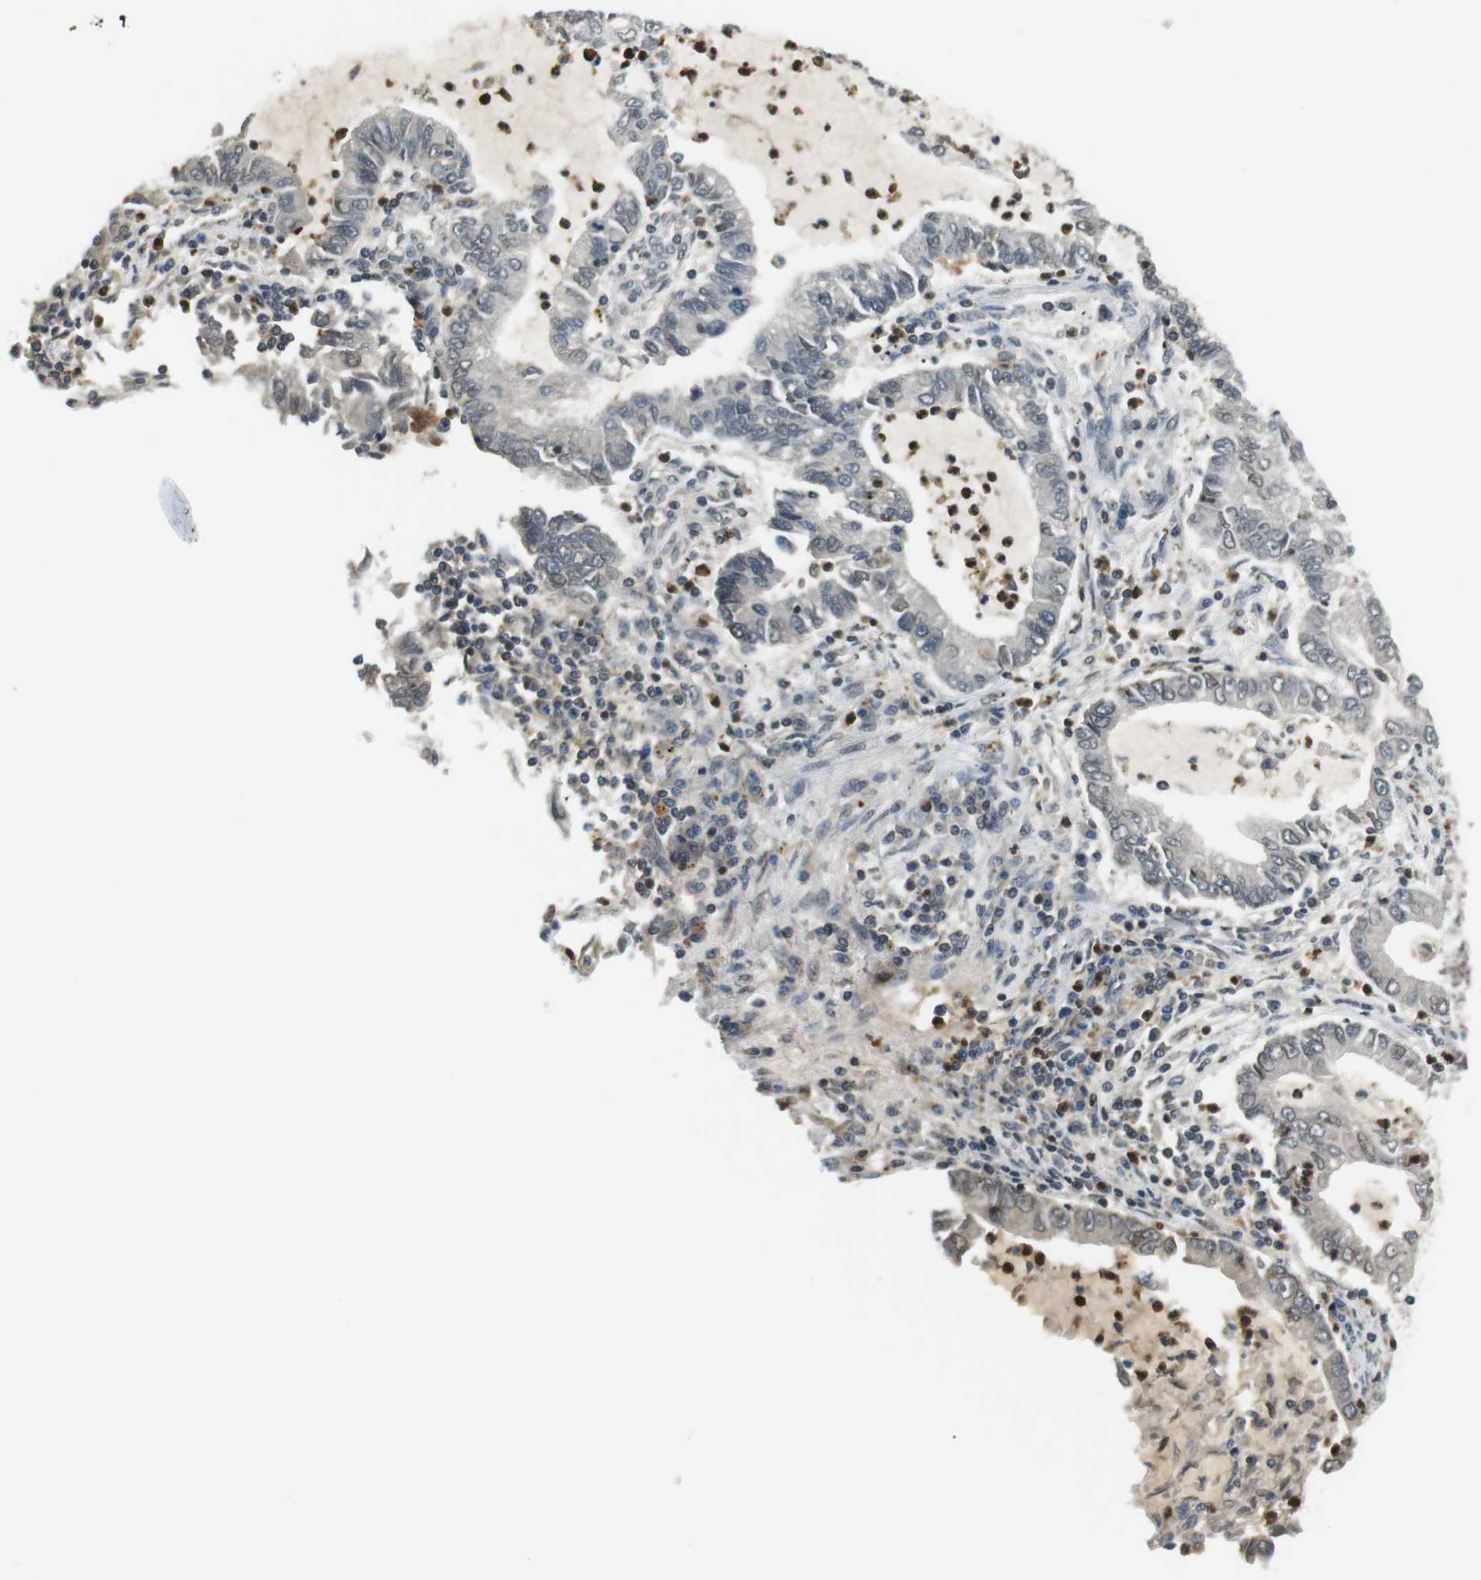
{"staining": {"intensity": "moderate", "quantity": "<25%", "location": "cytoplasmic/membranous,nuclear"}, "tissue": "lung cancer", "cell_type": "Tumor cells", "image_type": "cancer", "snomed": [{"axis": "morphology", "description": "Adenocarcinoma, NOS"}, {"axis": "topography", "description": "Lung"}], "caption": "A brown stain labels moderate cytoplasmic/membranous and nuclear staining of a protein in adenocarcinoma (lung) tumor cells.", "gene": "TMX4", "patient": {"sex": "female", "age": 51}}